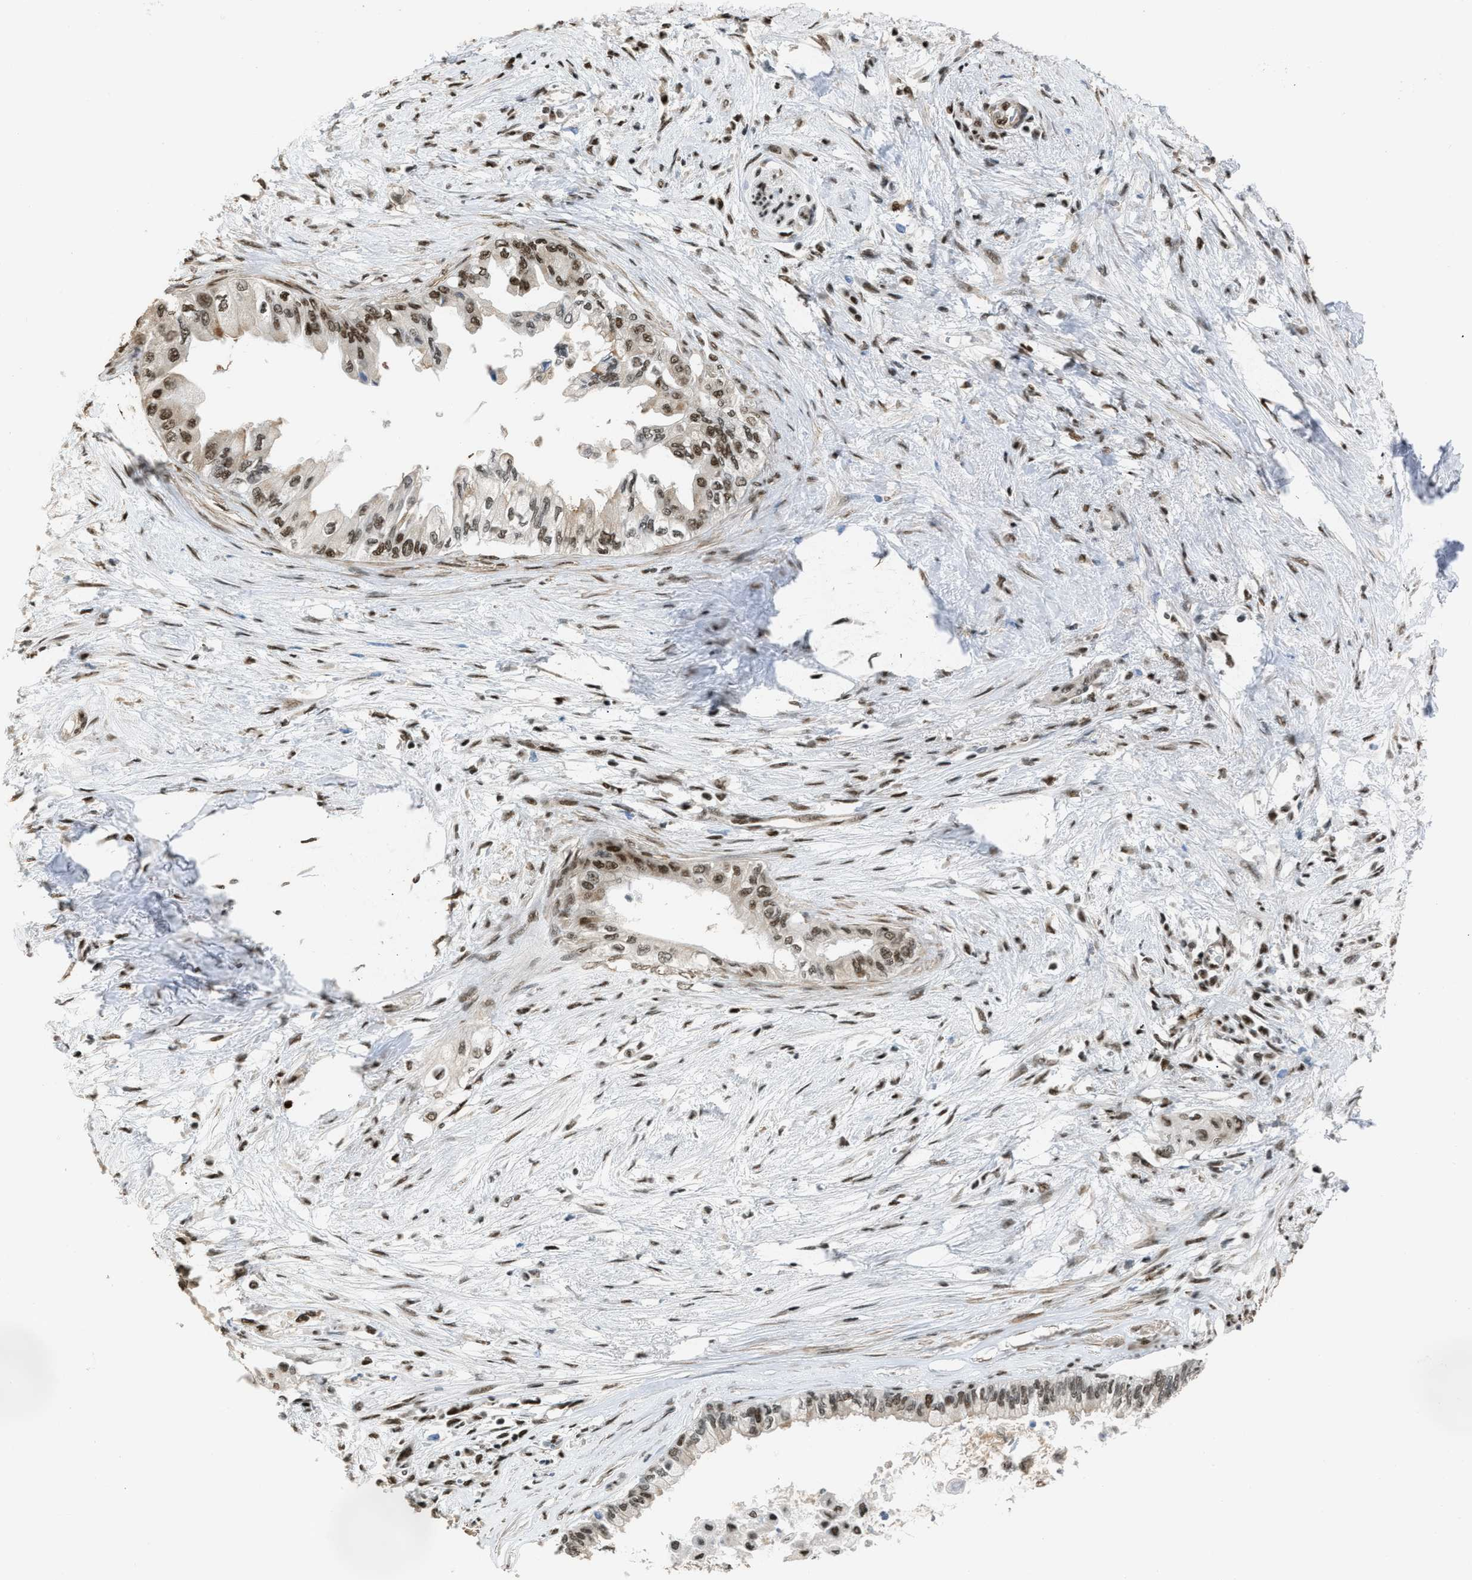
{"staining": {"intensity": "moderate", "quantity": ">75%", "location": "nuclear"}, "tissue": "pancreatic cancer", "cell_type": "Tumor cells", "image_type": "cancer", "snomed": [{"axis": "morphology", "description": "Normal tissue, NOS"}, {"axis": "morphology", "description": "Adenocarcinoma, NOS"}, {"axis": "topography", "description": "Pancreas"}, {"axis": "topography", "description": "Duodenum"}], "caption": "Moderate nuclear protein expression is identified in about >75% of tumor cells in pancreatic cancer (adenocarcinoma).", "gene": "SCAF4", "patient": {"sex": "female", "age": 60}}